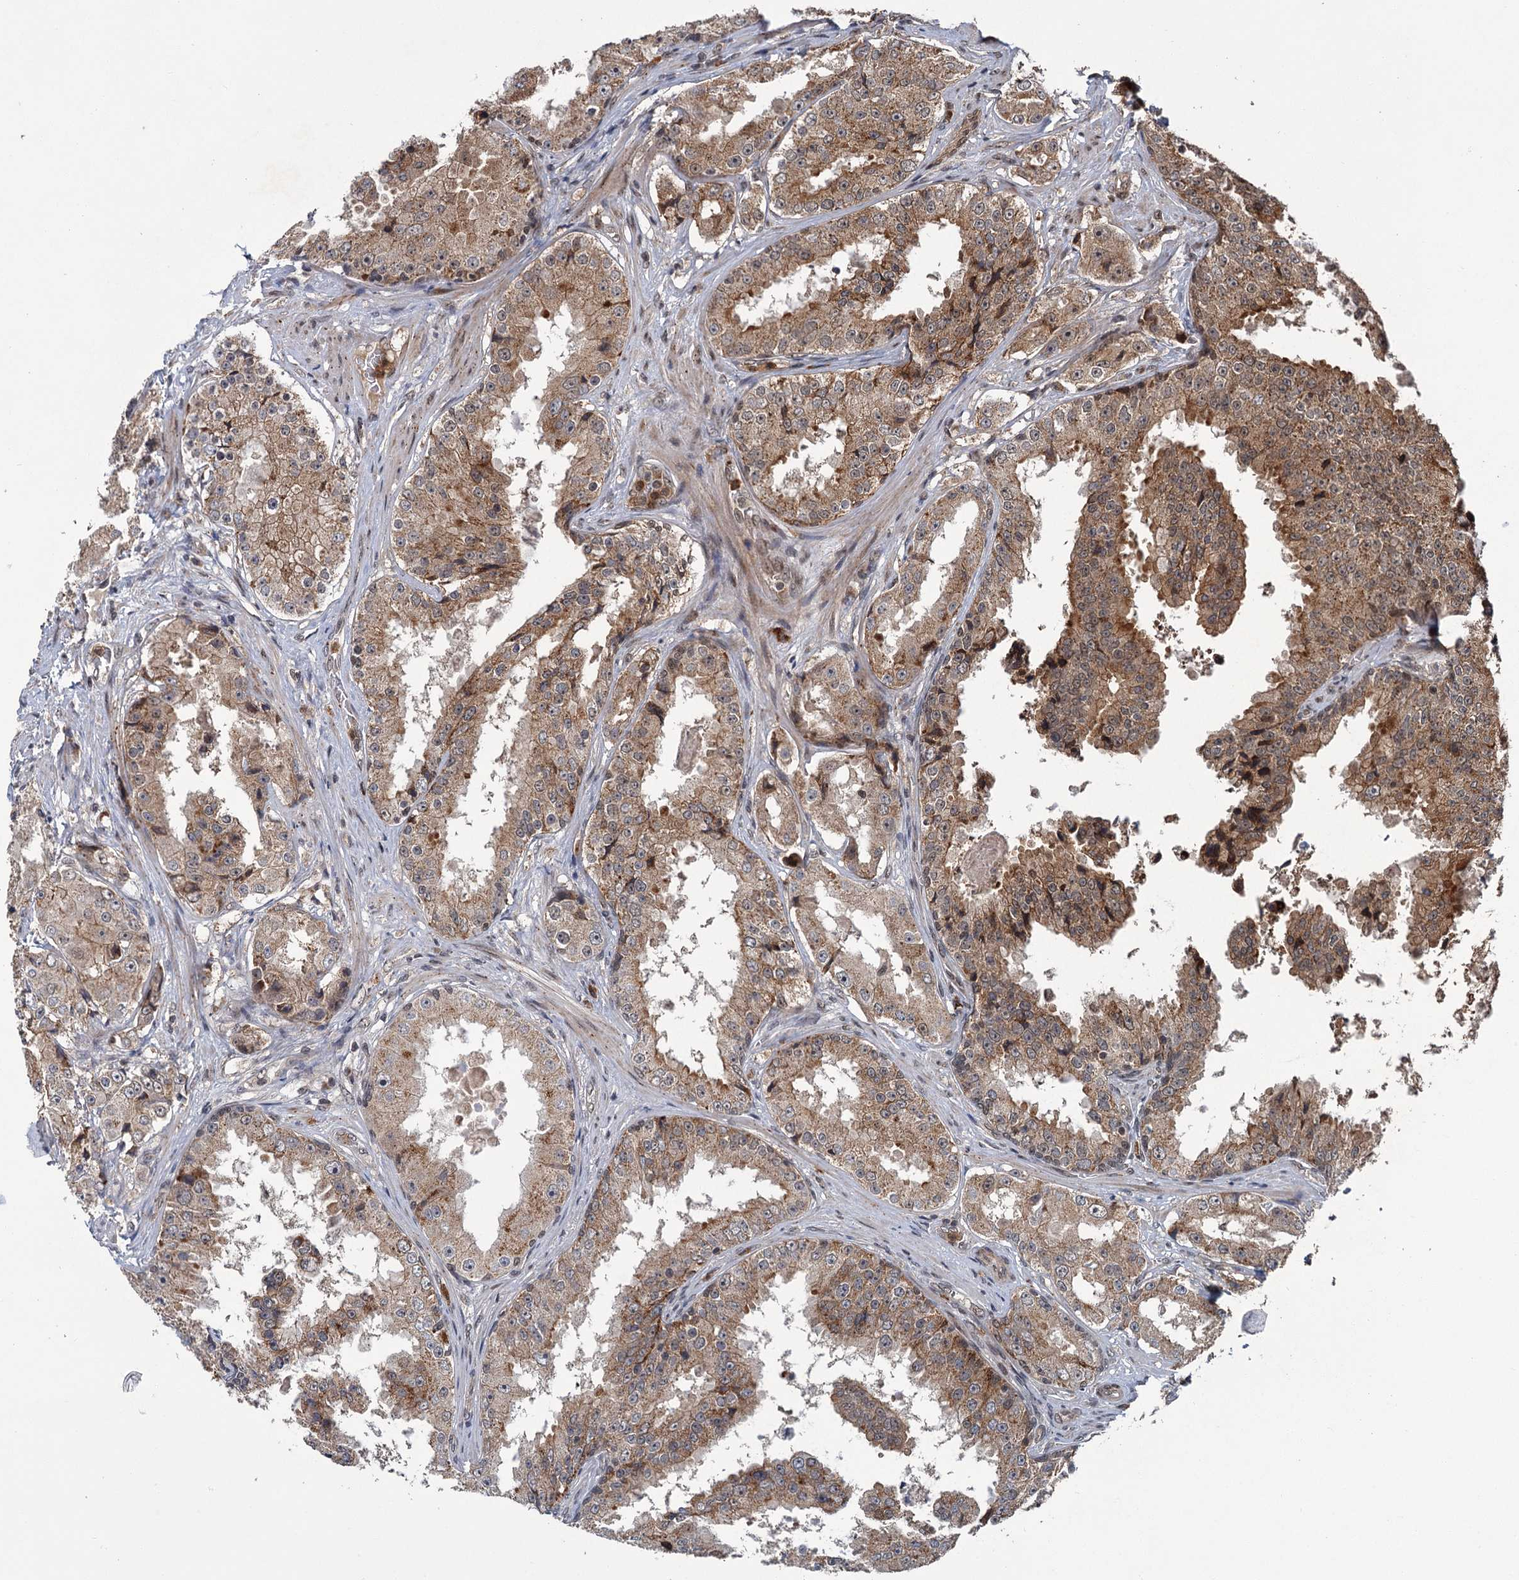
{"staining": {"intensity": "moderate", "quantity": "25%-75%", "location": "cytoplasmic/membranous"}, "tissue": "prostate cancer", "cell_type": "Tumor cells", "image_type": "cancer", "snomed": [{"axis": "morphology", "description": "Adenocarcinoma, High grade"}, {"axis": "topography", "description": "Prostate"}], "caption": "The photomicrograph shows staining of prostate cancer, revealing moderate cytoplasmic/membranous protein staining (brown color) within tumor cells. The staining is performed using DAB (3,3'-diaminobenzidine) brown chromogen to label protein expression. The nuclei are counter-stained blue using hematoxylin.", "gene": "KANSL2", "patient": {"sex": "male", "age": 73}}